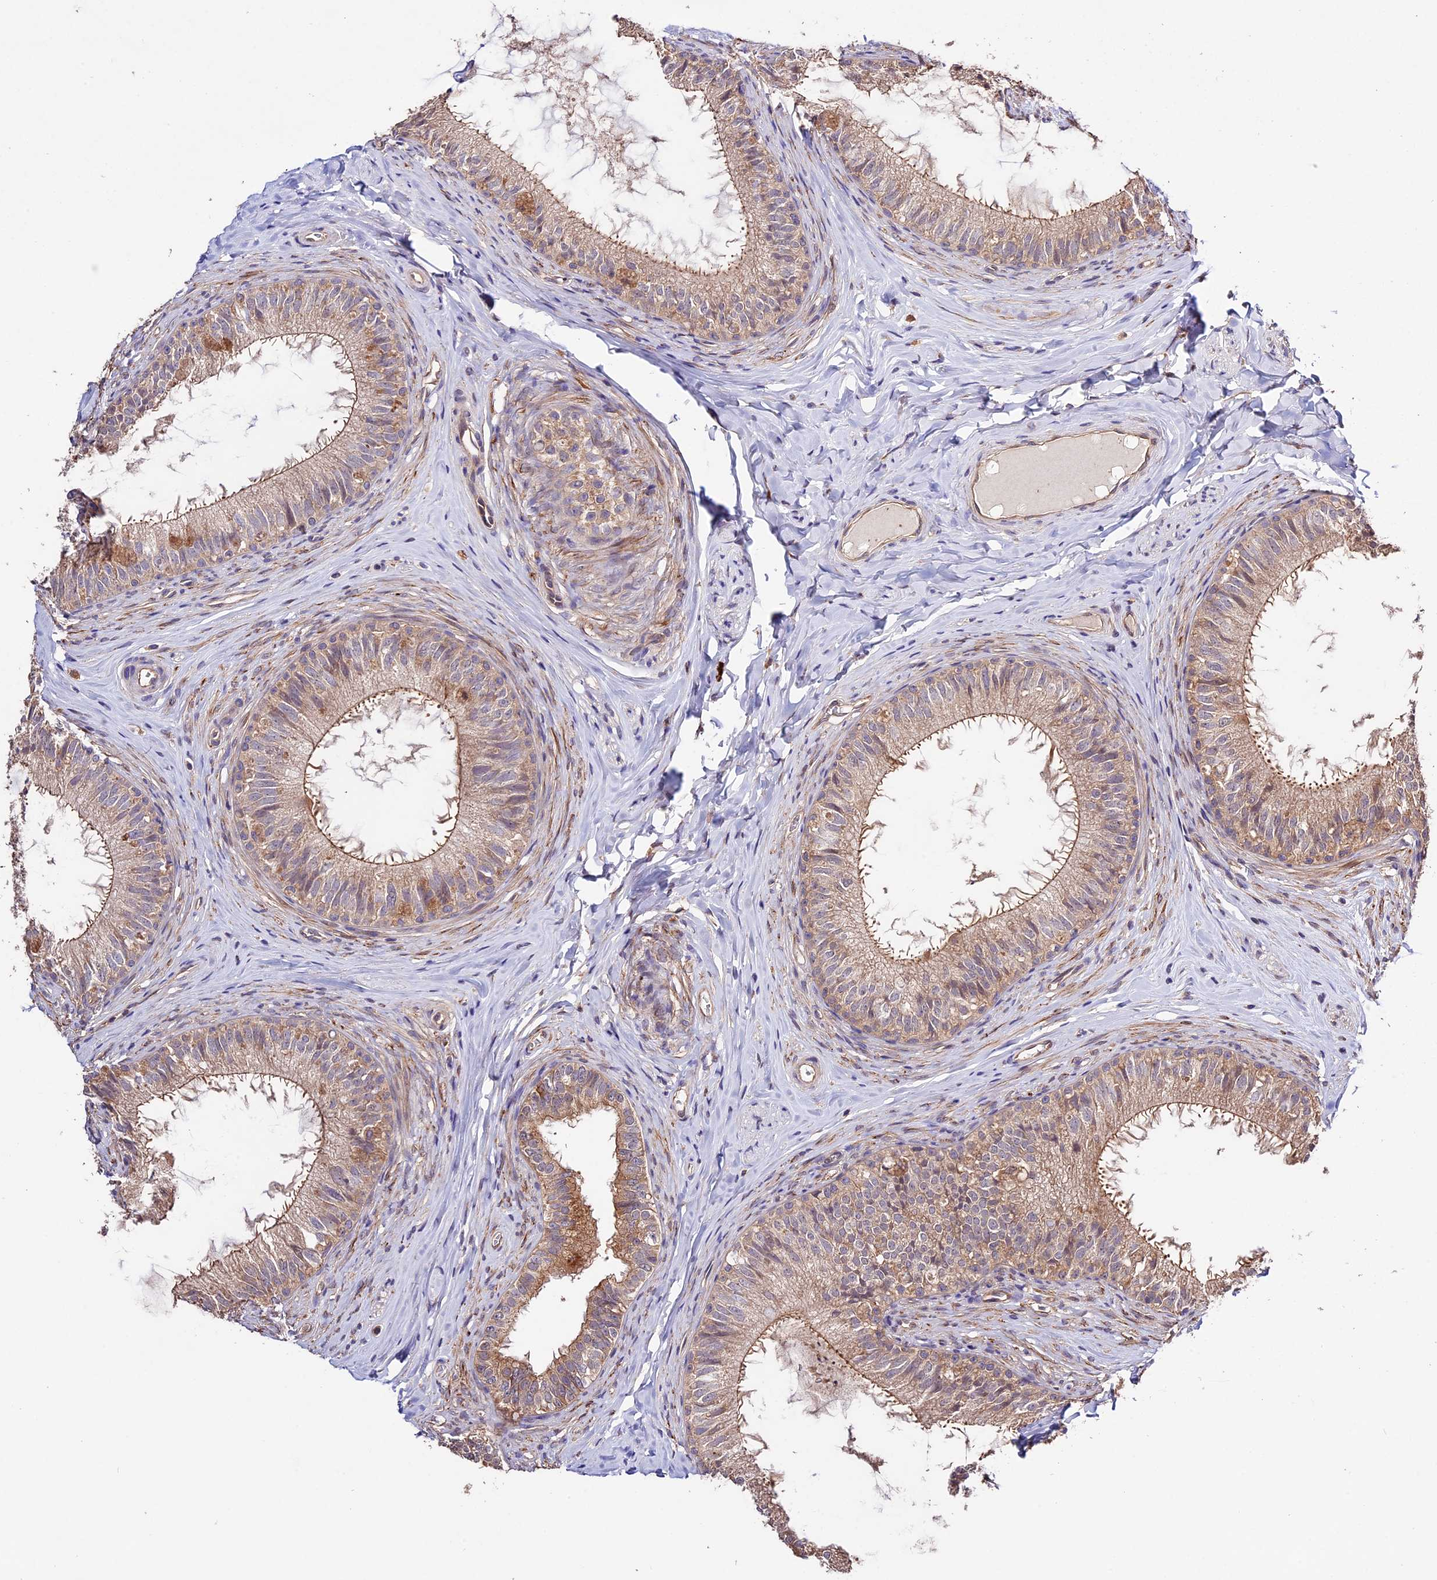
{"staining": {"intensity": "moderate", "quantity": "25%-75%", "location": "cytoplasmic/membranous"}, "tissue": "epididymis", "cell_type": "Glandular cells", "image_type": "normal", "snomed": [{"axis": "morphology", "description": "Normal tissue, NOS"}, {"axis": "topography", "description": "Epididymis"}], "caption": "About 25%-75% of glandular cells in normal epididymis demonstrate moderate cytoplasmic/membranous protein staining as visualized by brown immunohistochemical staining.", "gene": "CES3", "patient": {"sex": "male", "age": 34}}